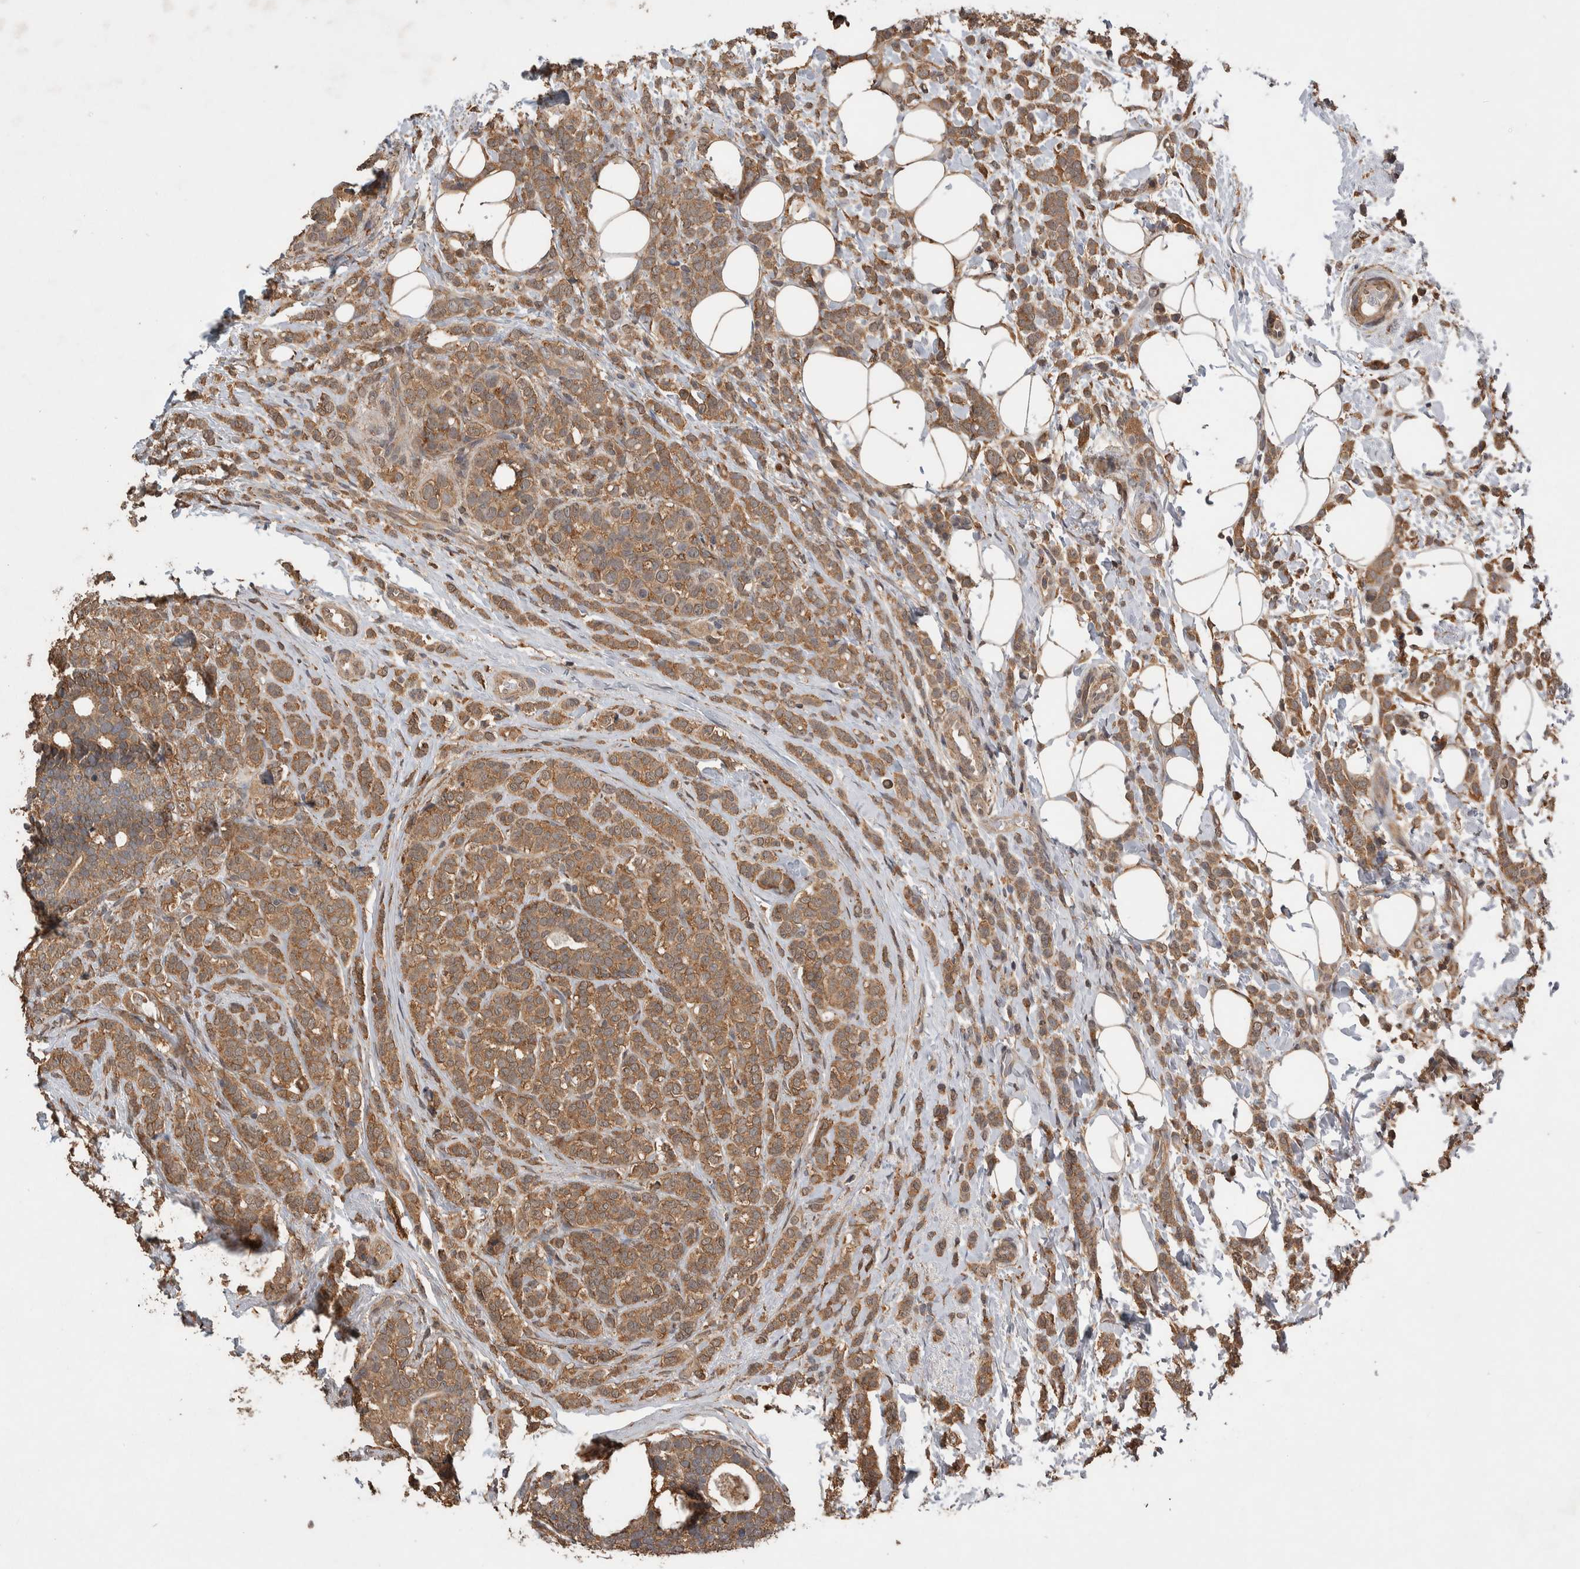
{"staining": {"intensity": "moderate", "quantity": ">75%", "location": "cytoplasmic/membranous"}, "tissue": "breast cancer", "cell_type": "Tumor cells", "image_type": "cancer", "snomed": [{"axis": "morphology", "description": "Lobular carcinoma"}, {"axis": "topography", "description": "Breast"}], "caption": "Tumor cells demonstrate medium levels of moderate cytoplasmic/membranous staining in about >75% of cells in breast cancer (lobular carcinoma).", "gene": "DVL2", "patient": {"sex": "female", "age": 50}}